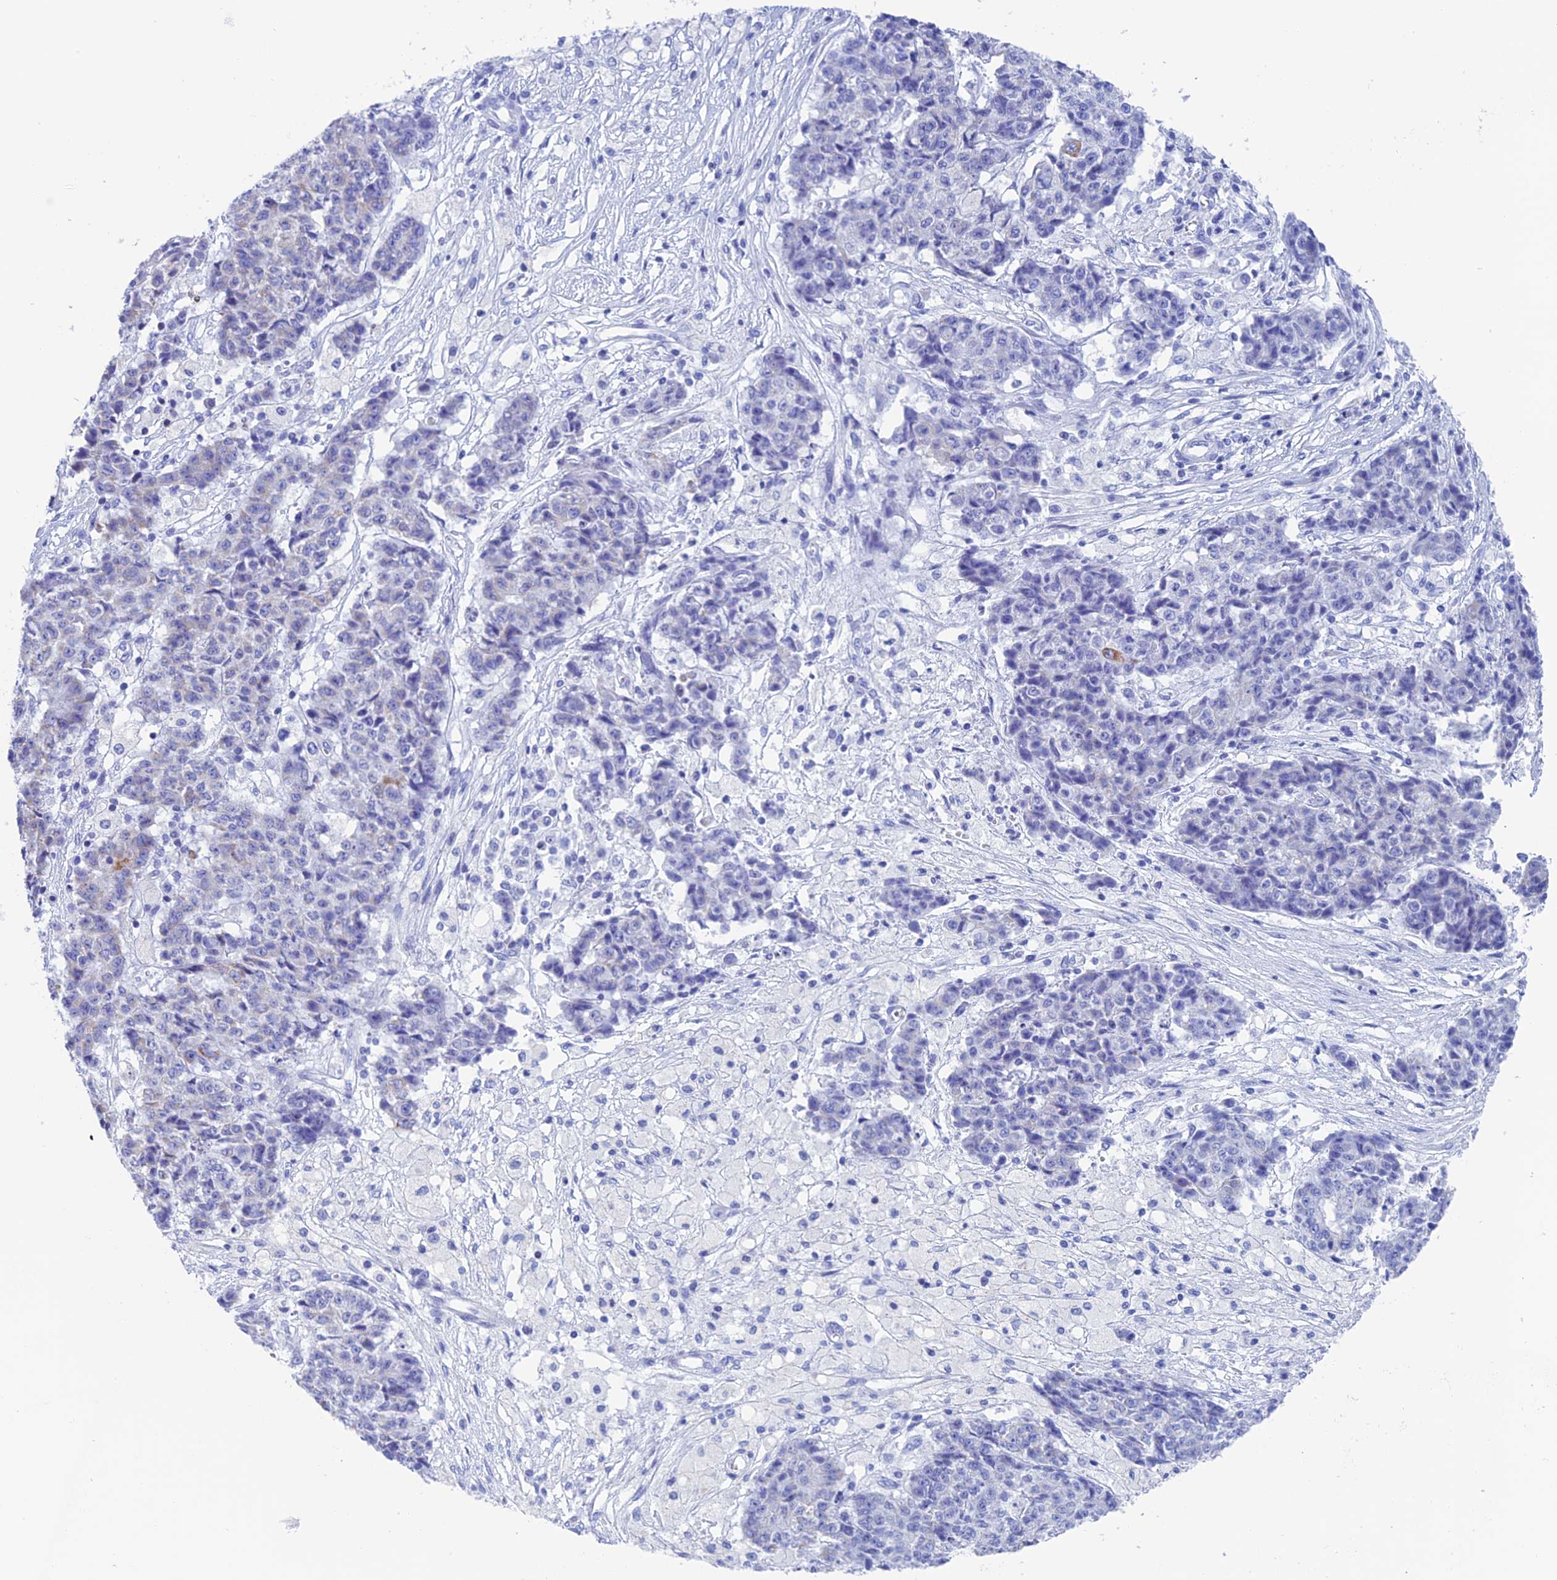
{"staining": {"intensity": "negative", "quantity": "none", "location": "none"}, "tissue": "ovarian cancer", "cell_type": "Tumor cells", "image_type": "cancer", "snomed": [{"axis": "morphology", "description": "Carcinoma, endometroid"}, {"axis": "topography", "description": "Ovary"}], "caption": "This is an immunohistochemistry histopathology image of endometroid carcinoma (ovarian). There is no expression in tumor cells.", "gene": "NXPE4", "patient": {"sex": "female", "age": 42}}